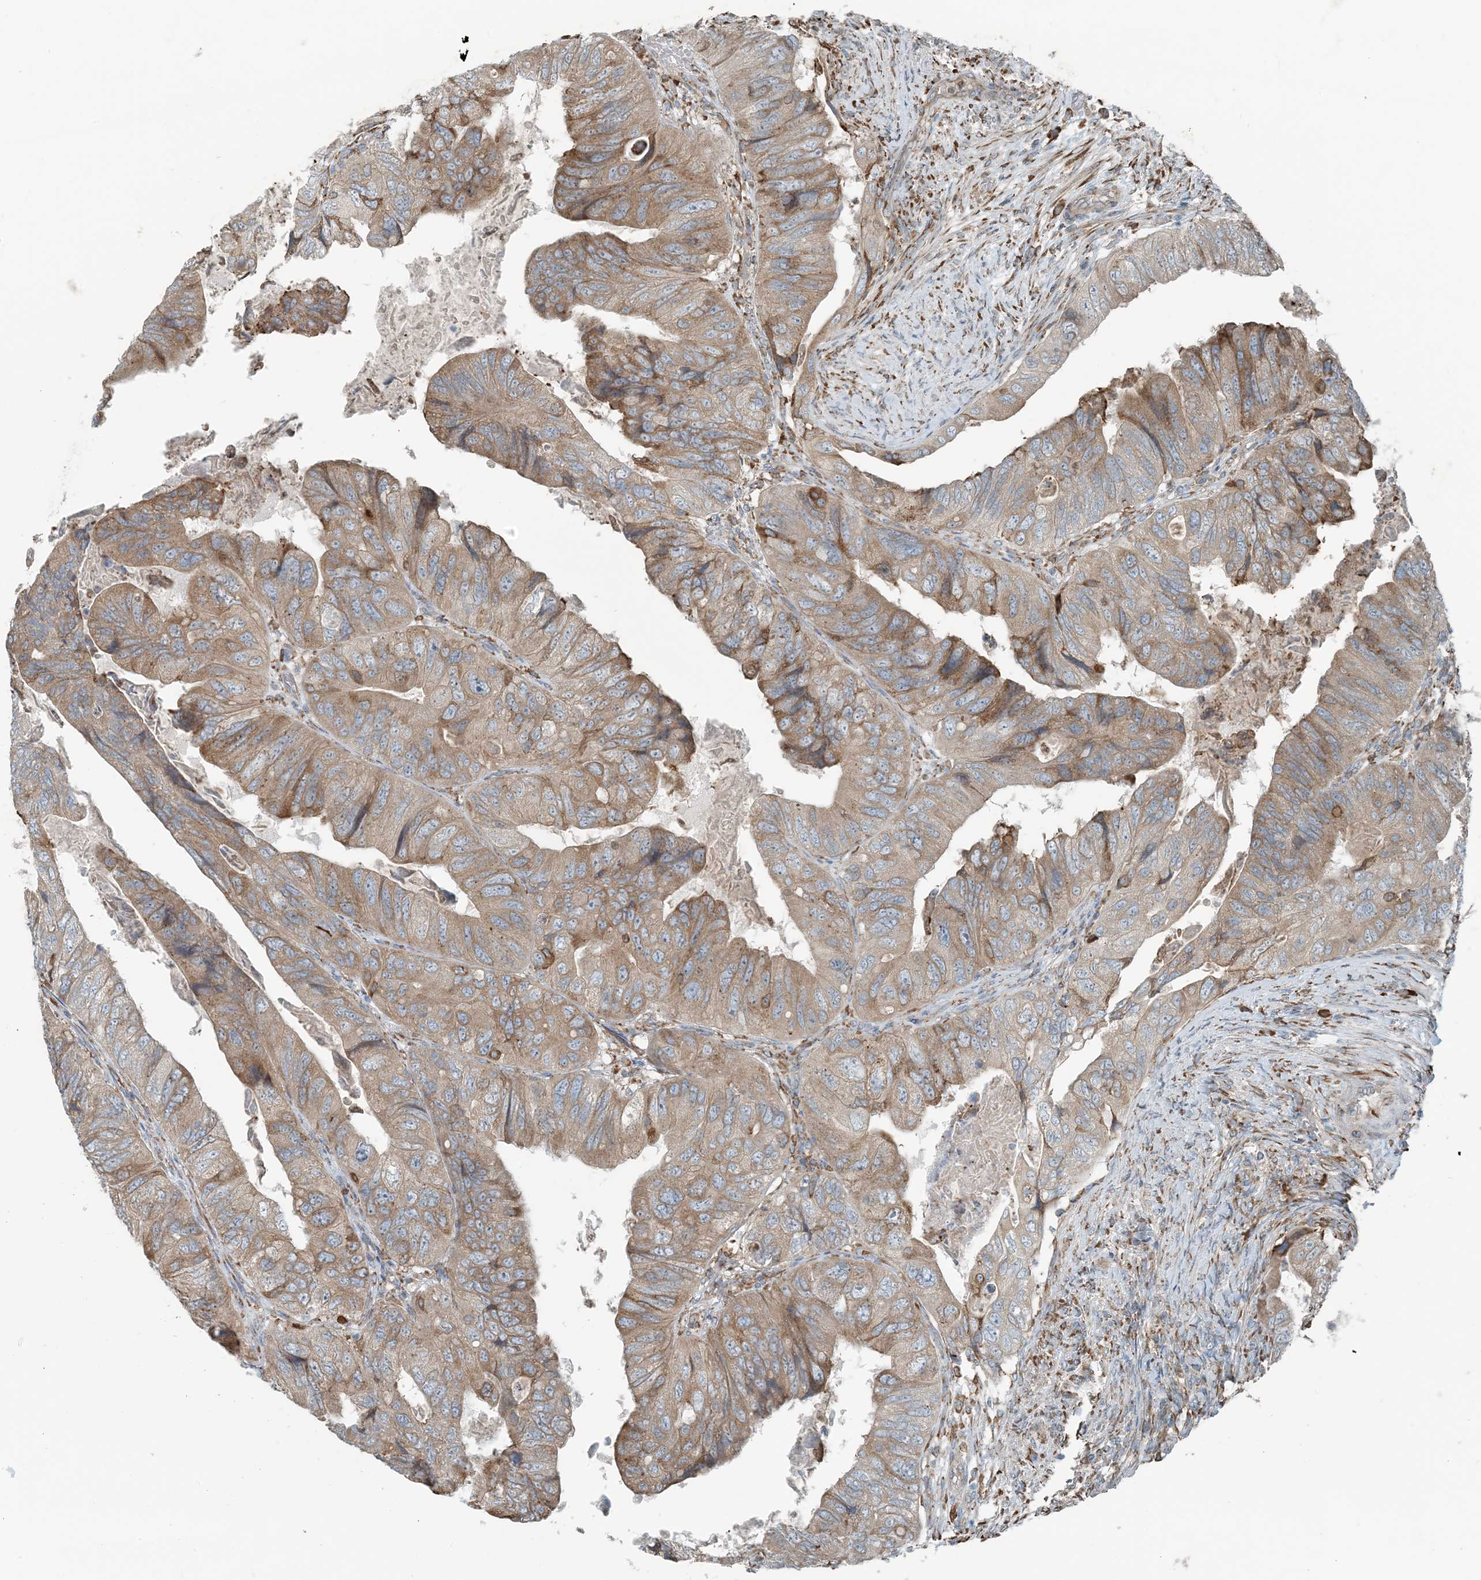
{"staining": {"intensity": "weak", "quantity": ">75%", "location": "cytoplasmic/membranous"}, "tissue": "colorectal cancer", "cell_type": "Tumor cells", "image_type": "cancer", "snomed": [{"axis": "morphology", "description": "Adenocarcinoma, NOS"}, {"axis": "topography", "description": "Rectum"}], "caption": "Protein expression analysis of colorectal adenocarcinoma shows weak cytoplasmic/membranous staining in about >75% of tumor cells. Immunohistochemistry stains the protein of interest in brown and the nuclei are stained blue.", "gene": "CERKL", "patient": {"sex": "male", "age": 63}}